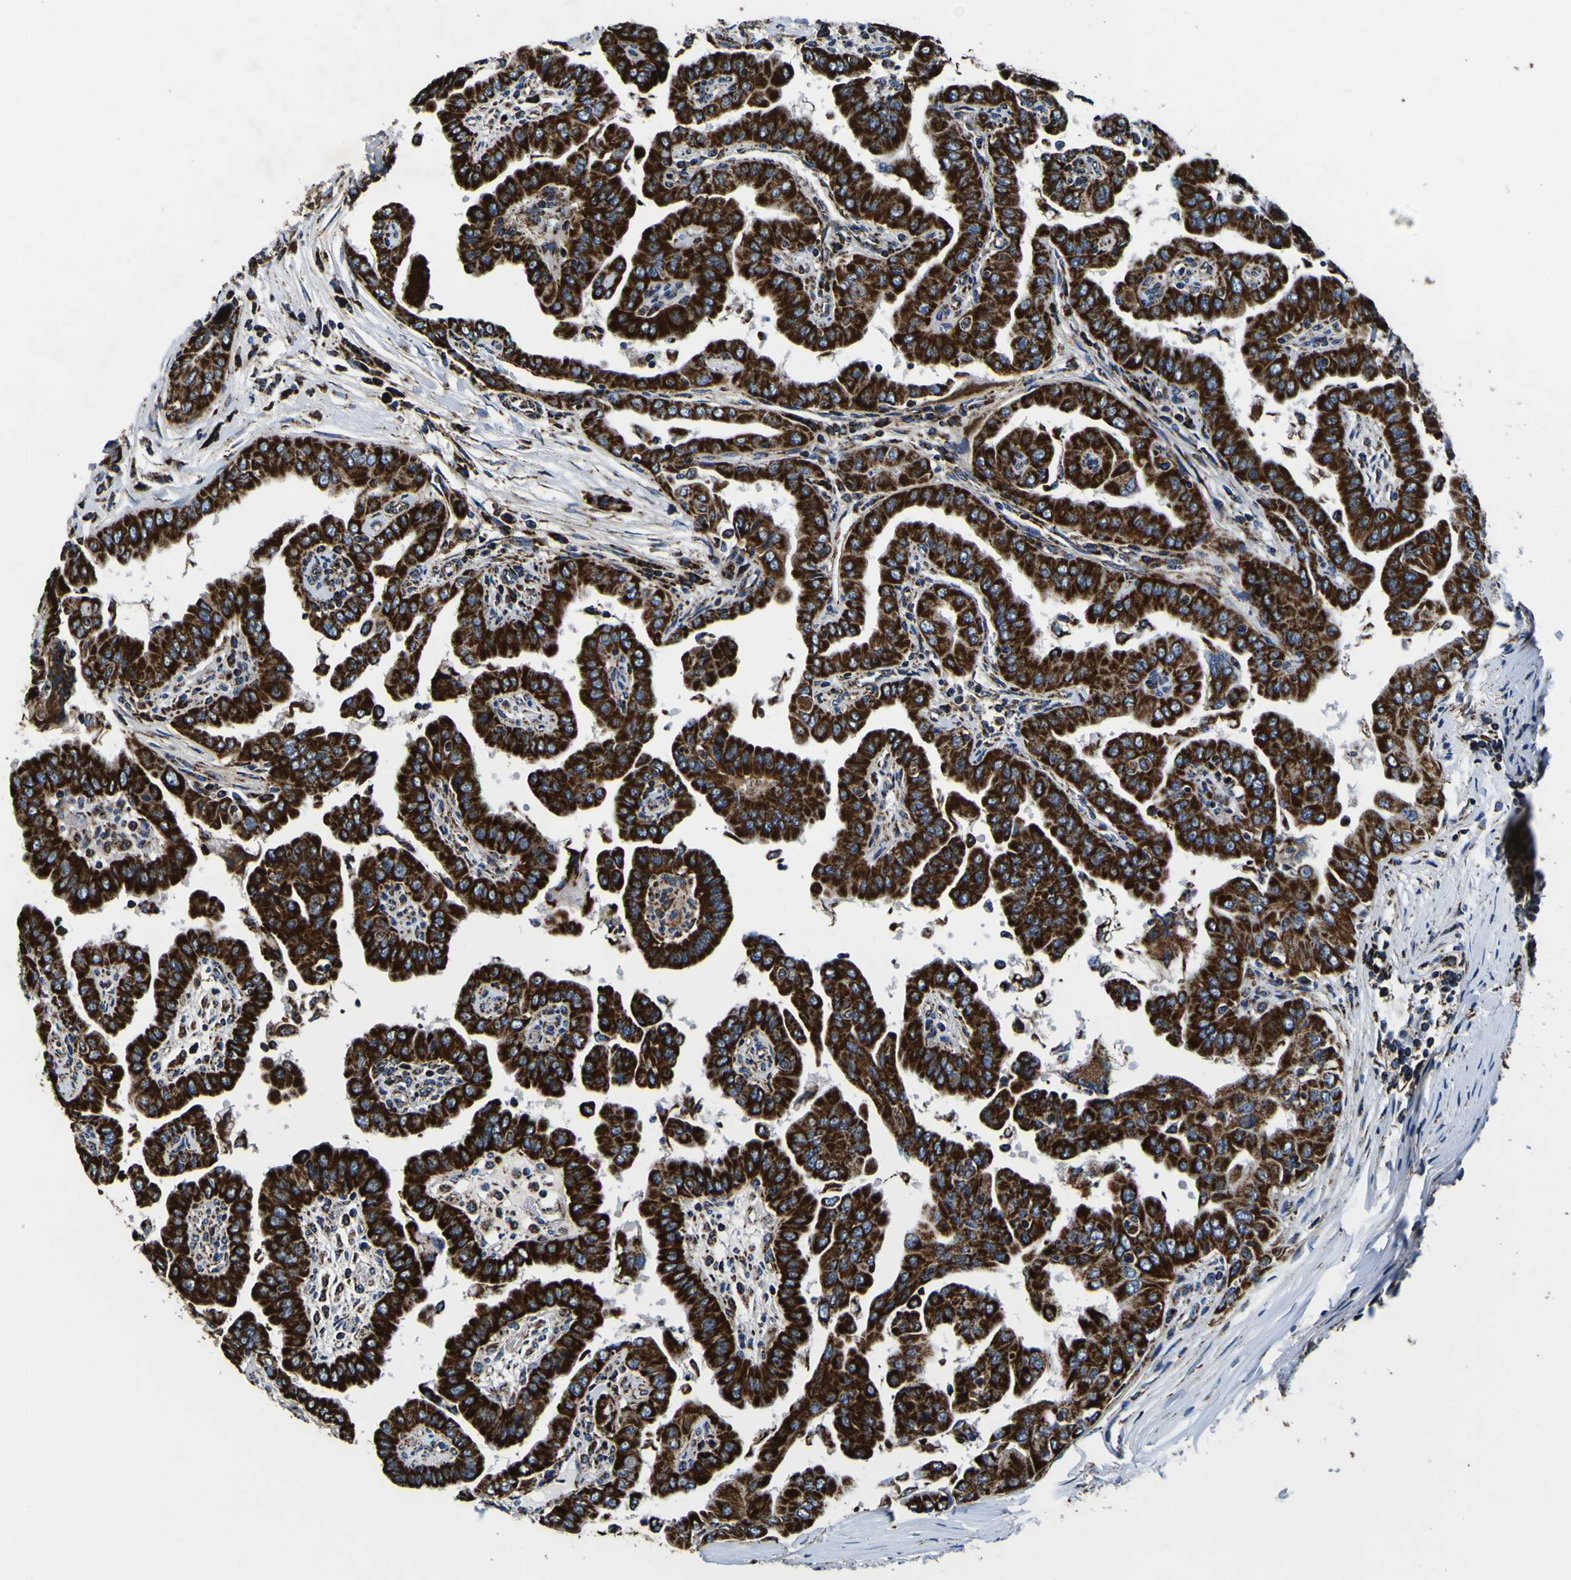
{"staining": {"intensity": "strong", "quantity": ">75%", "location": "cytoplasmic/membranous"}, "tissue": "thyroid cancer", "cell_type": "Tumor cells", "image_type": "cancer", "snomed": [{"axis": "morphology", "description": "Papillary adenocarcinoma, NOS"}, {"axis": "topography", "description": "Thyroid gland"}], "caption": "Strong cytoplasmic/membranous expression for a protein is appreciated in about >75% of tumor cells of thyroid cancer (papillary adenocarcinoma) using immunohistochemistry (IHC).", "gene": "PTRH2", "patient": {"sex": "male", "age": 33}}